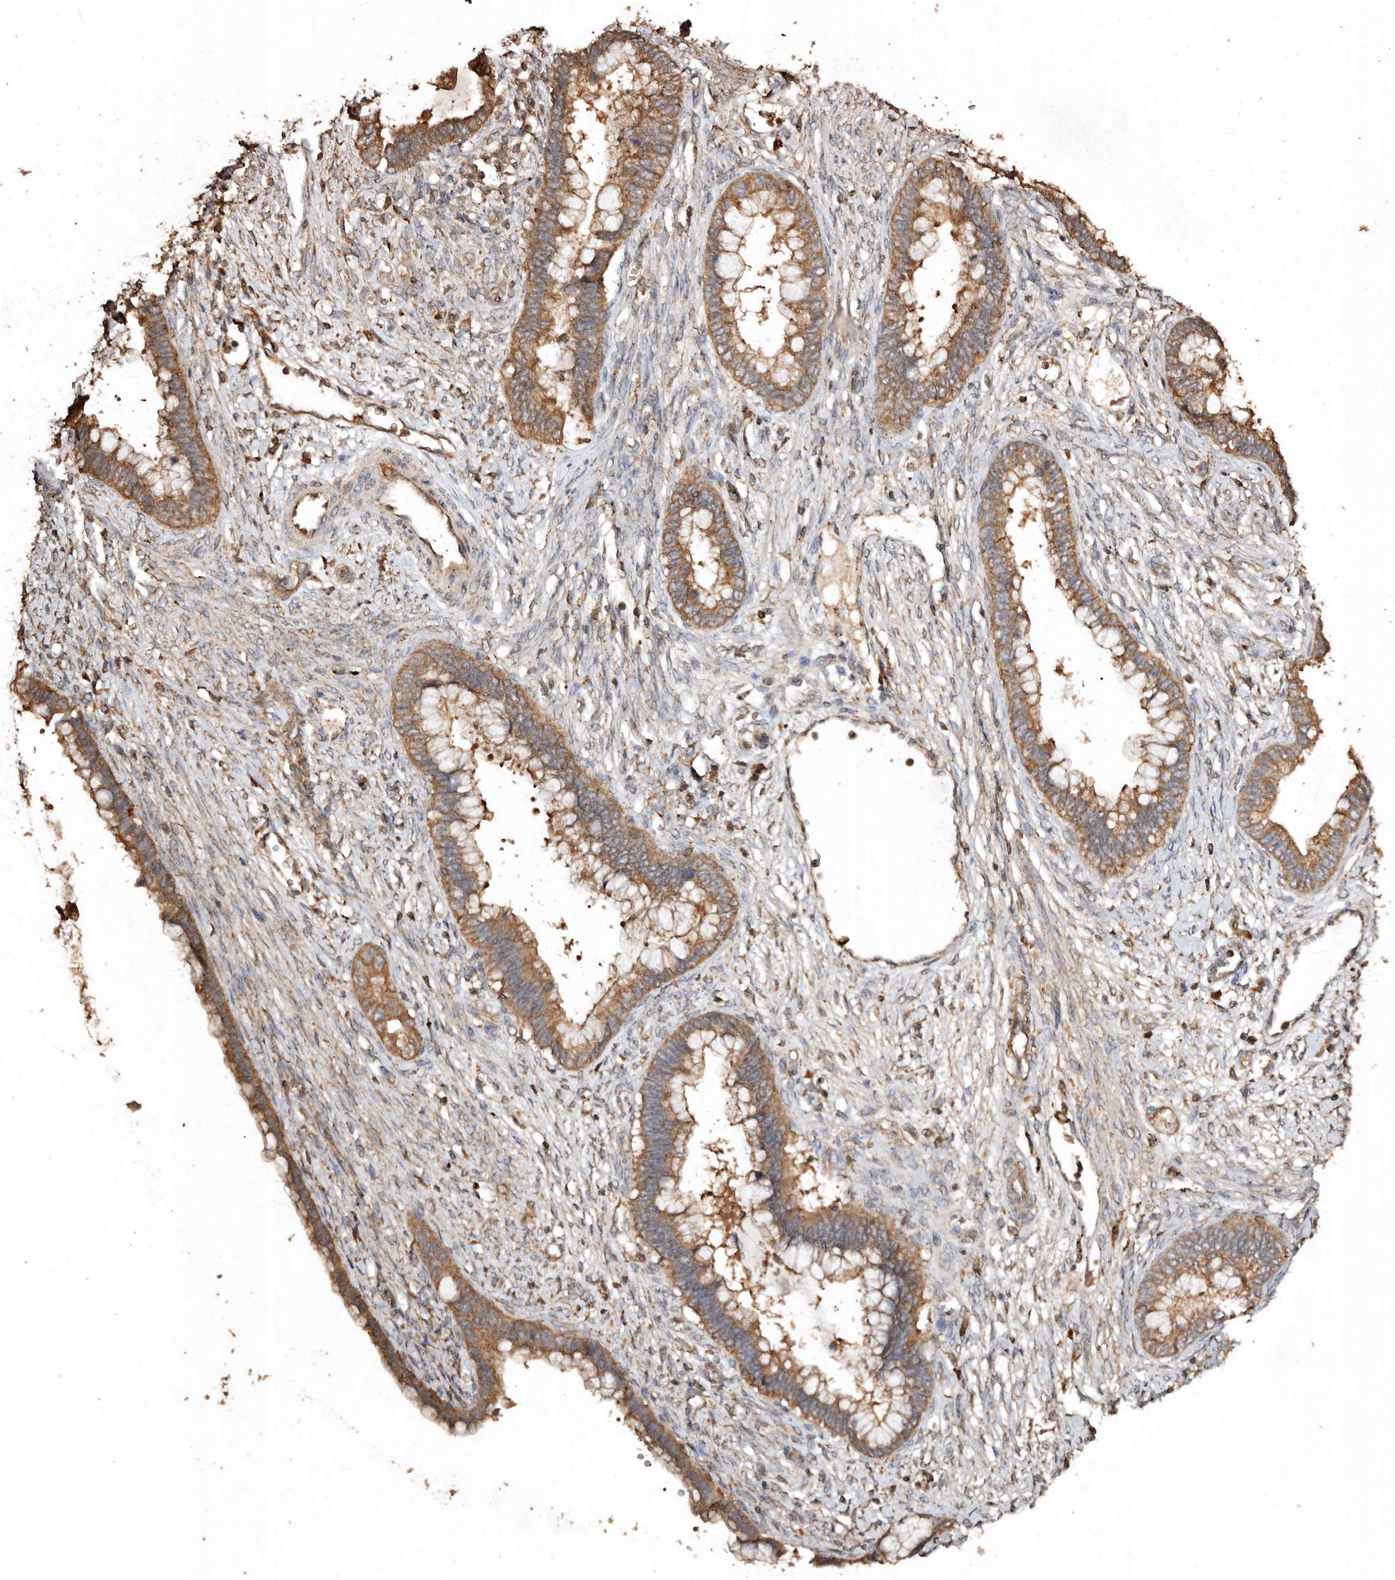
{"staining": {"intensity": "moderate", "quantity": ">75%", "location": "cytoplasmic/membranous"}, "tissue": "cervical cancer", "cell_type": "Tumor cells", "image_type": "cancer", "snomed": [{"axis": "morphology", "description": "Adenocarcinoma, NOS"}, {"axis": "topography", "description": "Cervix"}], "caption": "Cervical cancer (adenocarcinoma) stained with immunohistochemistry (IHC) displays moderate cytoplasmic/membranous expression in approximately >75% of tumor cells.", "gene": "FARS2", "patient": {"sex": "female", "age": 44}}